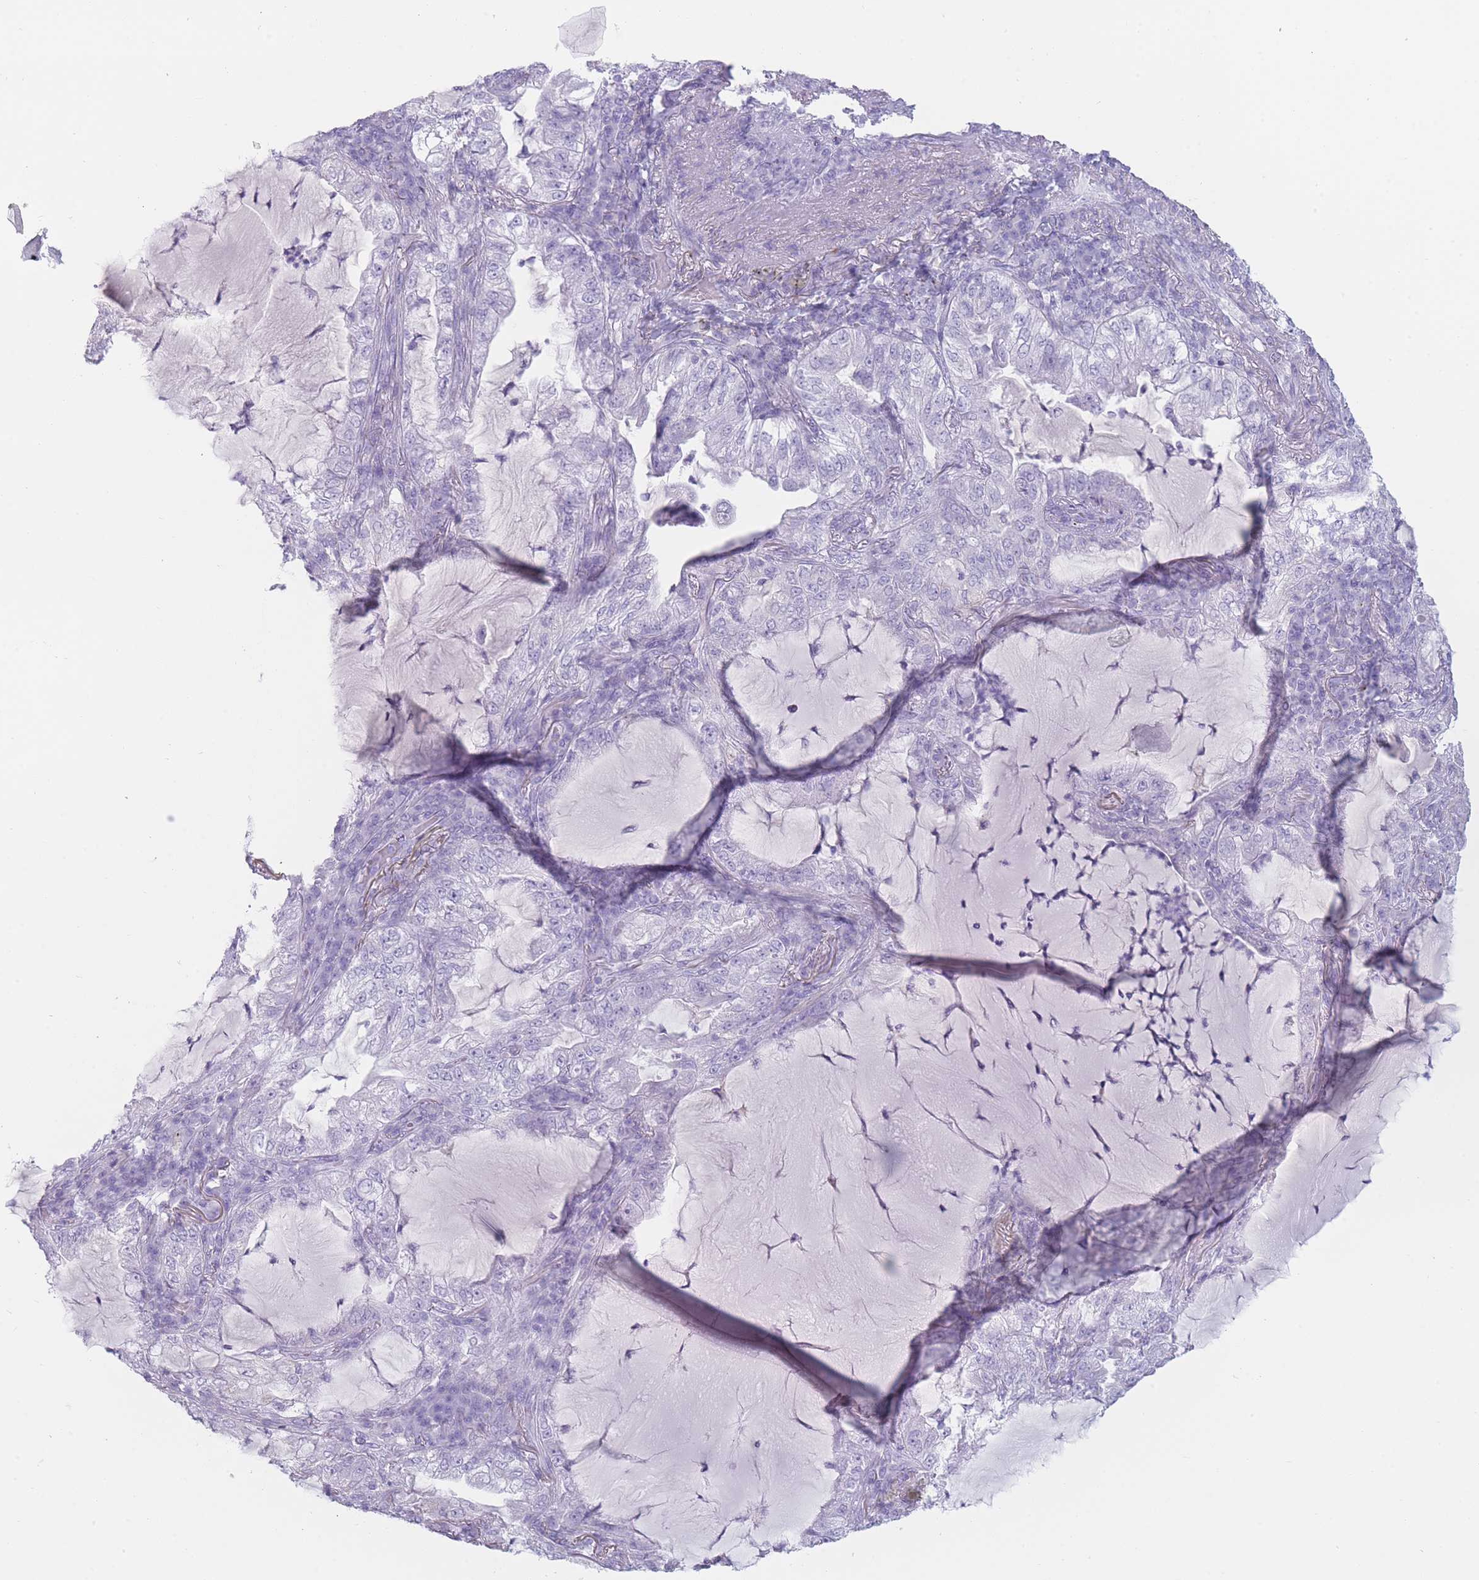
{"staining": {"intensity": "negative", "quantity": "none", "location": "none"}, "tissue": "lung cancer", "cell_type": "Tumor cells", "image_type": "cancer", "snomed": [{"axis": "morphology", "description": "Adenocarcinoma, NOS"}, {"axis": "topography", "description": "Lung"}], "caption": "Micrograph shows no significant protein staining in tumor cells of lung adenocarcinoma. (DAB (3,3'-diaminobenzidine) immunohistochemistry, high magnification).", "gene": "GPR12", "patient": {"sex": "female", "age": 73}}